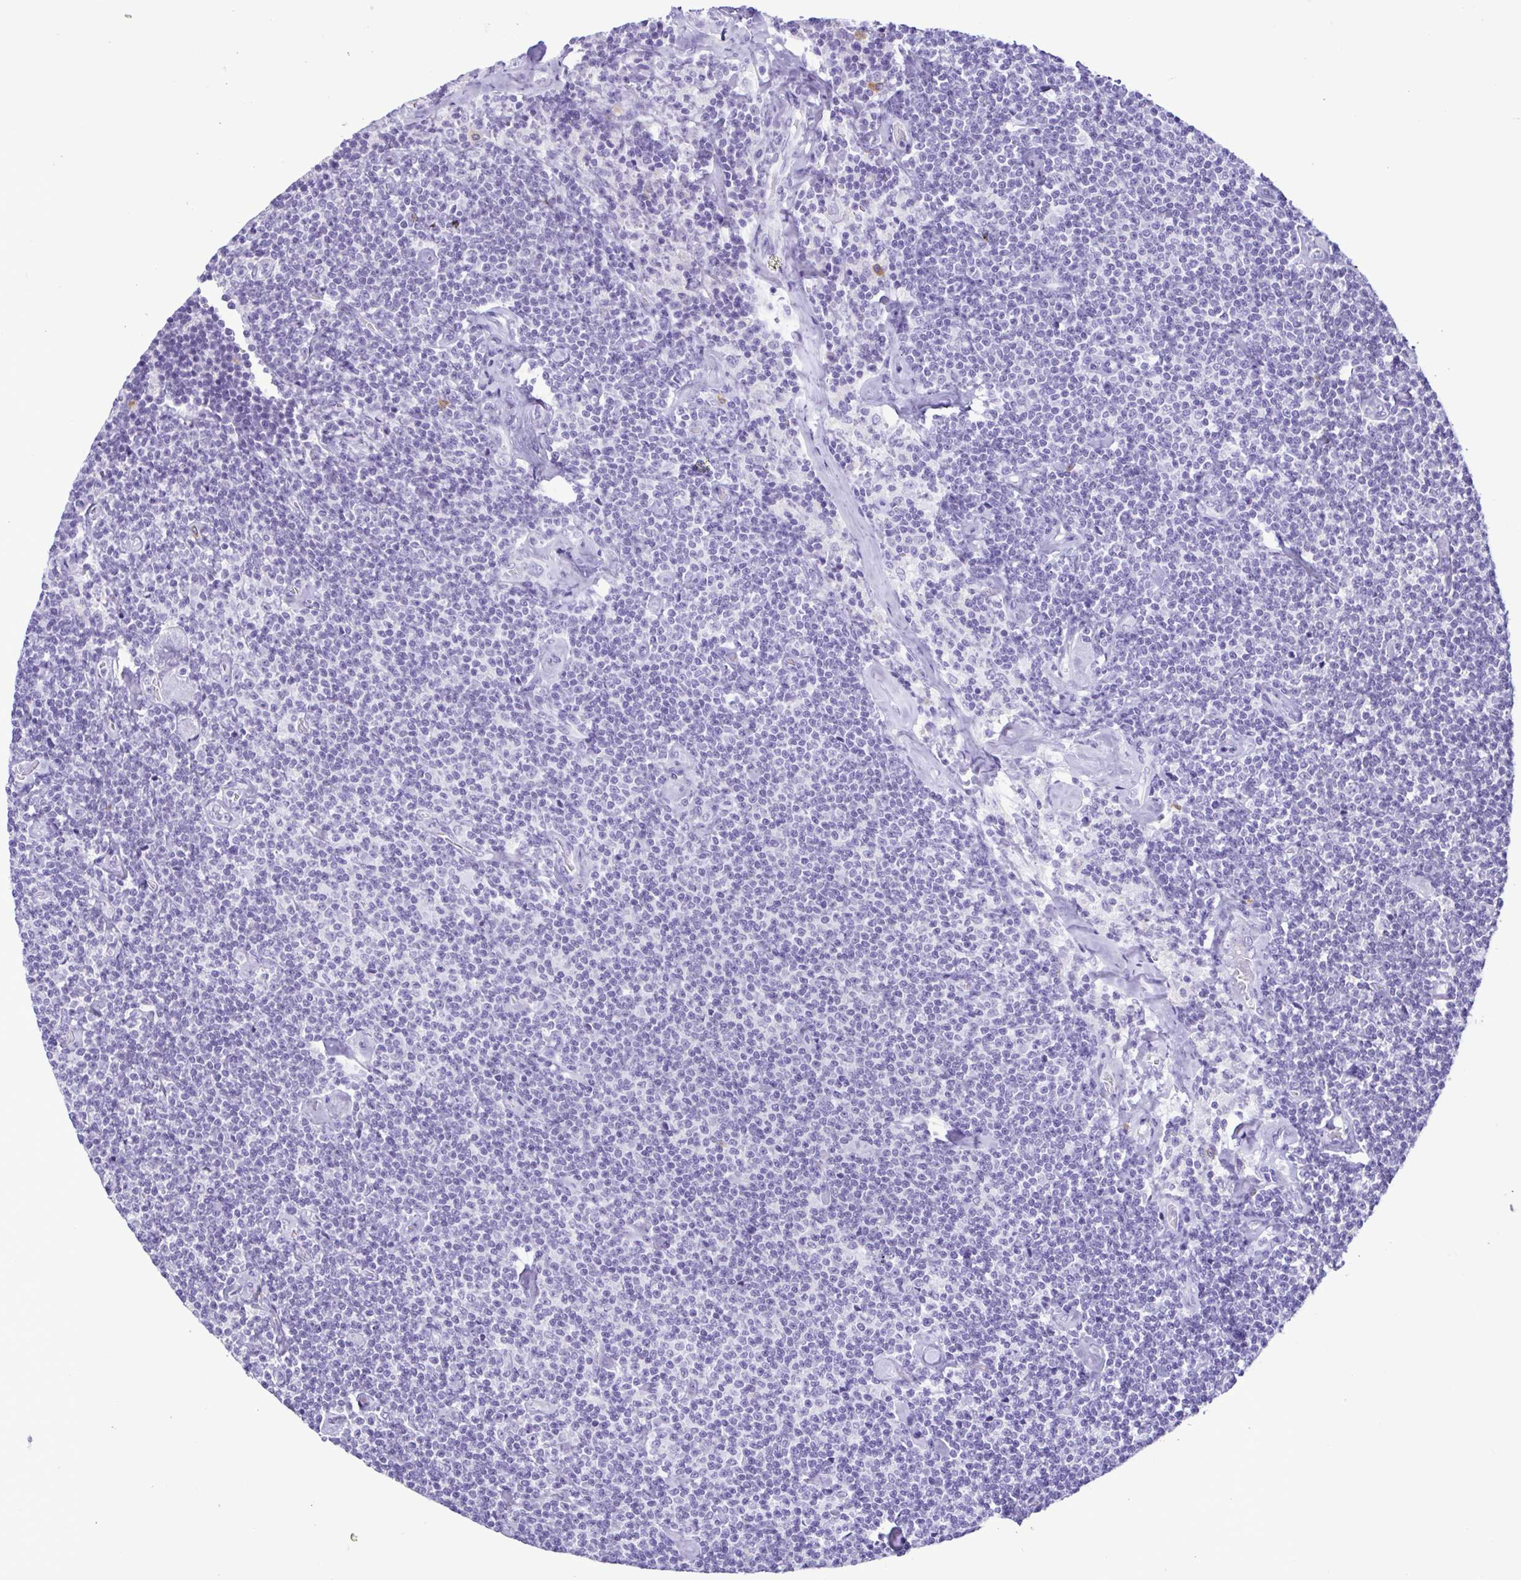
{"staining": {"intensity": "negative", "quantity": "none", "location": "none"}, "tissue": "lymphoma", "cell_type": "Tumor cells", "image_type": "cancer", "snomed": [{"axis": "morphology", "description": "Malignant lymphoma, non-Hodgkin's type, Low grade"}, {"axis": "topography", "description": "Lymph node"}], "caption": "There is no significant expression in tumor cells of low-grade malignant lymphoma, non-Hodgkin's type.", "gene": "SPATA16", "patient": {"sex": "male", "age": 81}}